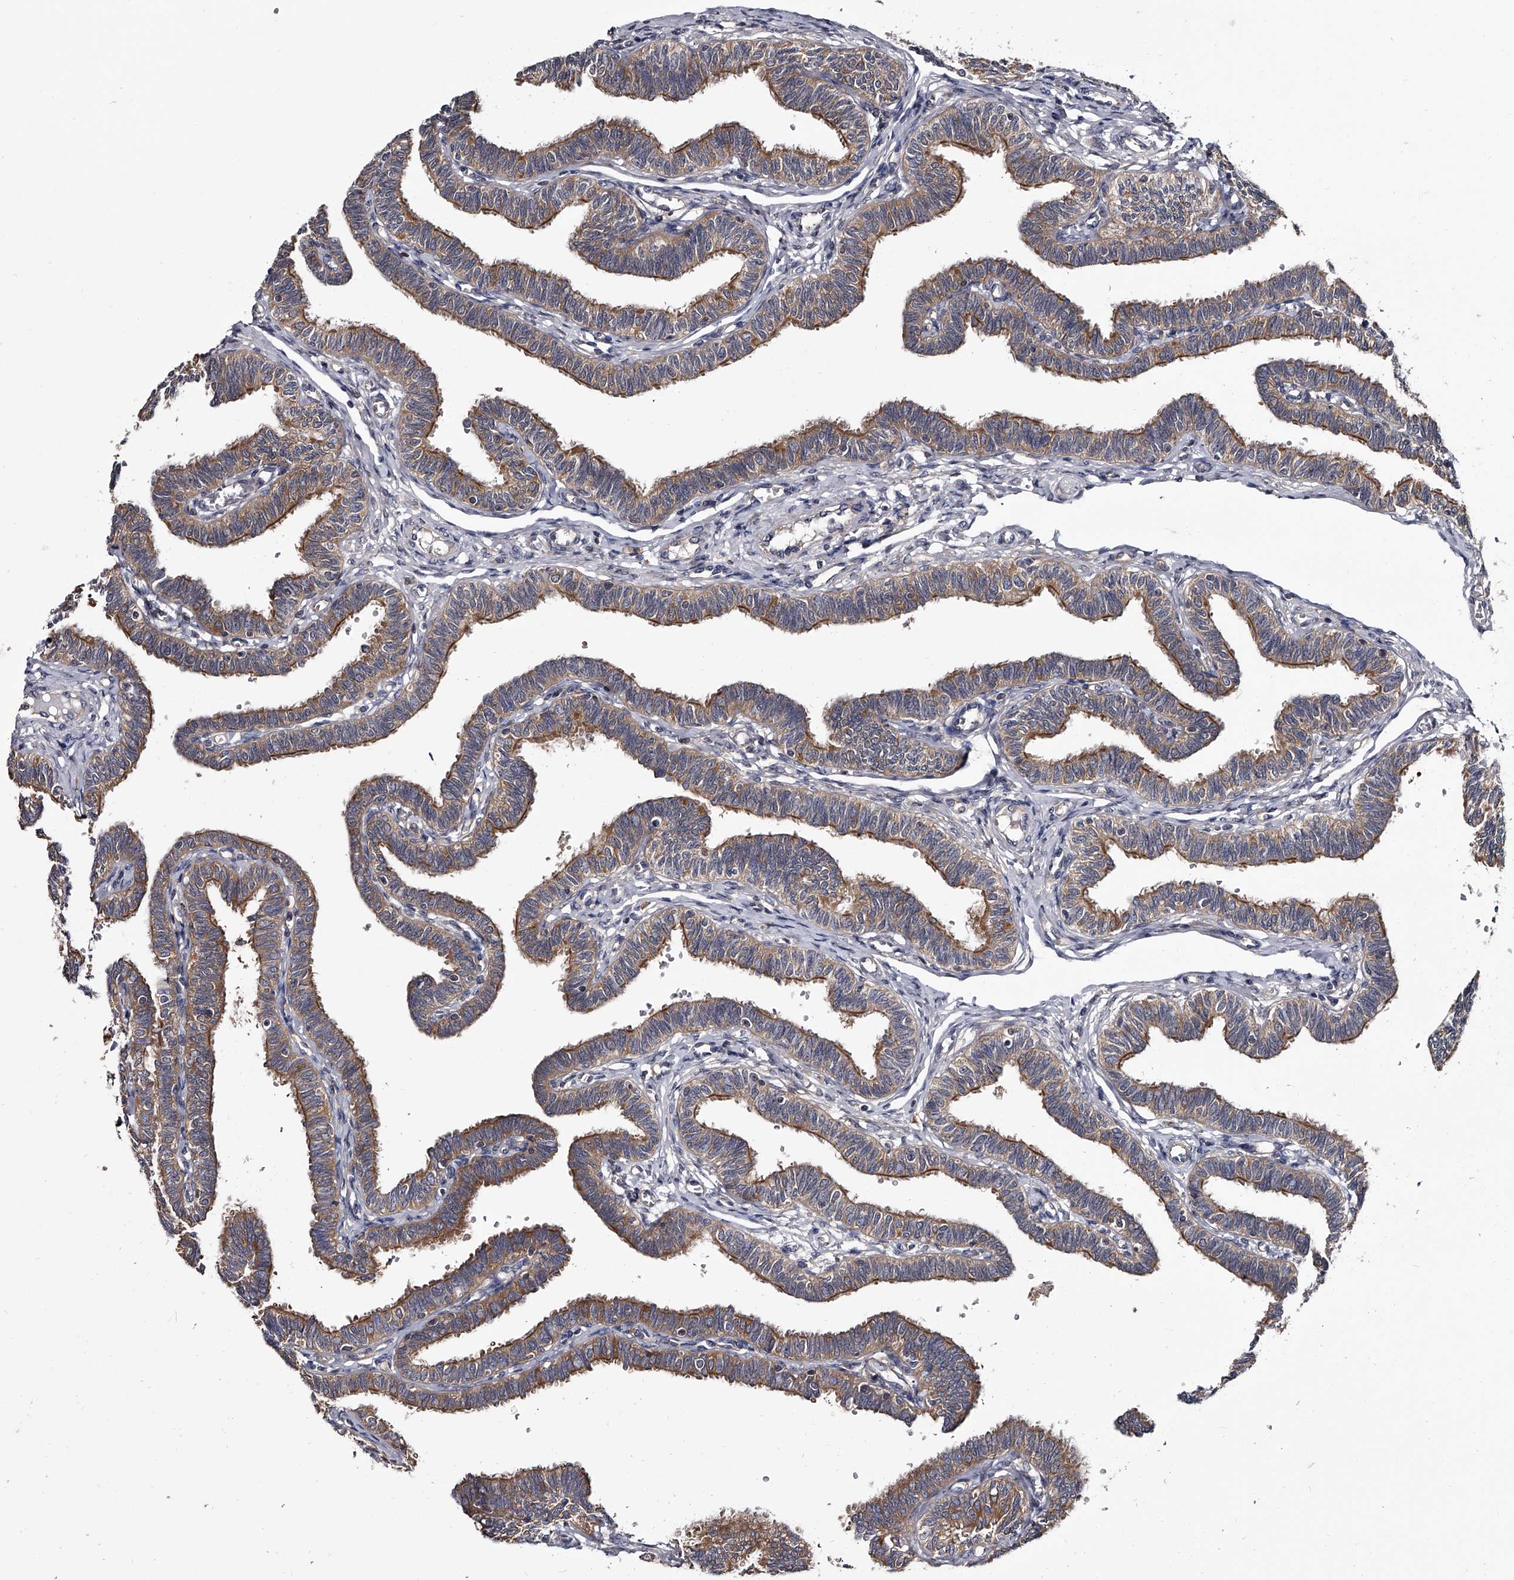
{"staining": {"intensity": "strong", "quantity": "25%-75%", "location": "cytoplasmic/membranous"}, "tissue": "fallopian tube", "cell_type": "Glandular cells", "image_type": "normal", "snomed": [{"axis": "morphology", "description": "Normal tissue, NOS"}, {"axis": "topography", "description": "Fallopian tube"}, {"axis": "topography", "description": "Ovary"}], "caption": "Fallopian tube stained with DAB immunohistochemistry exhibits high levels of strong cytoplasmic/membranous positivity in approximately 25%-75% of glandular cells.", "gene": "GAPVD1", "patient": {"sex": "female", "age": 23}}